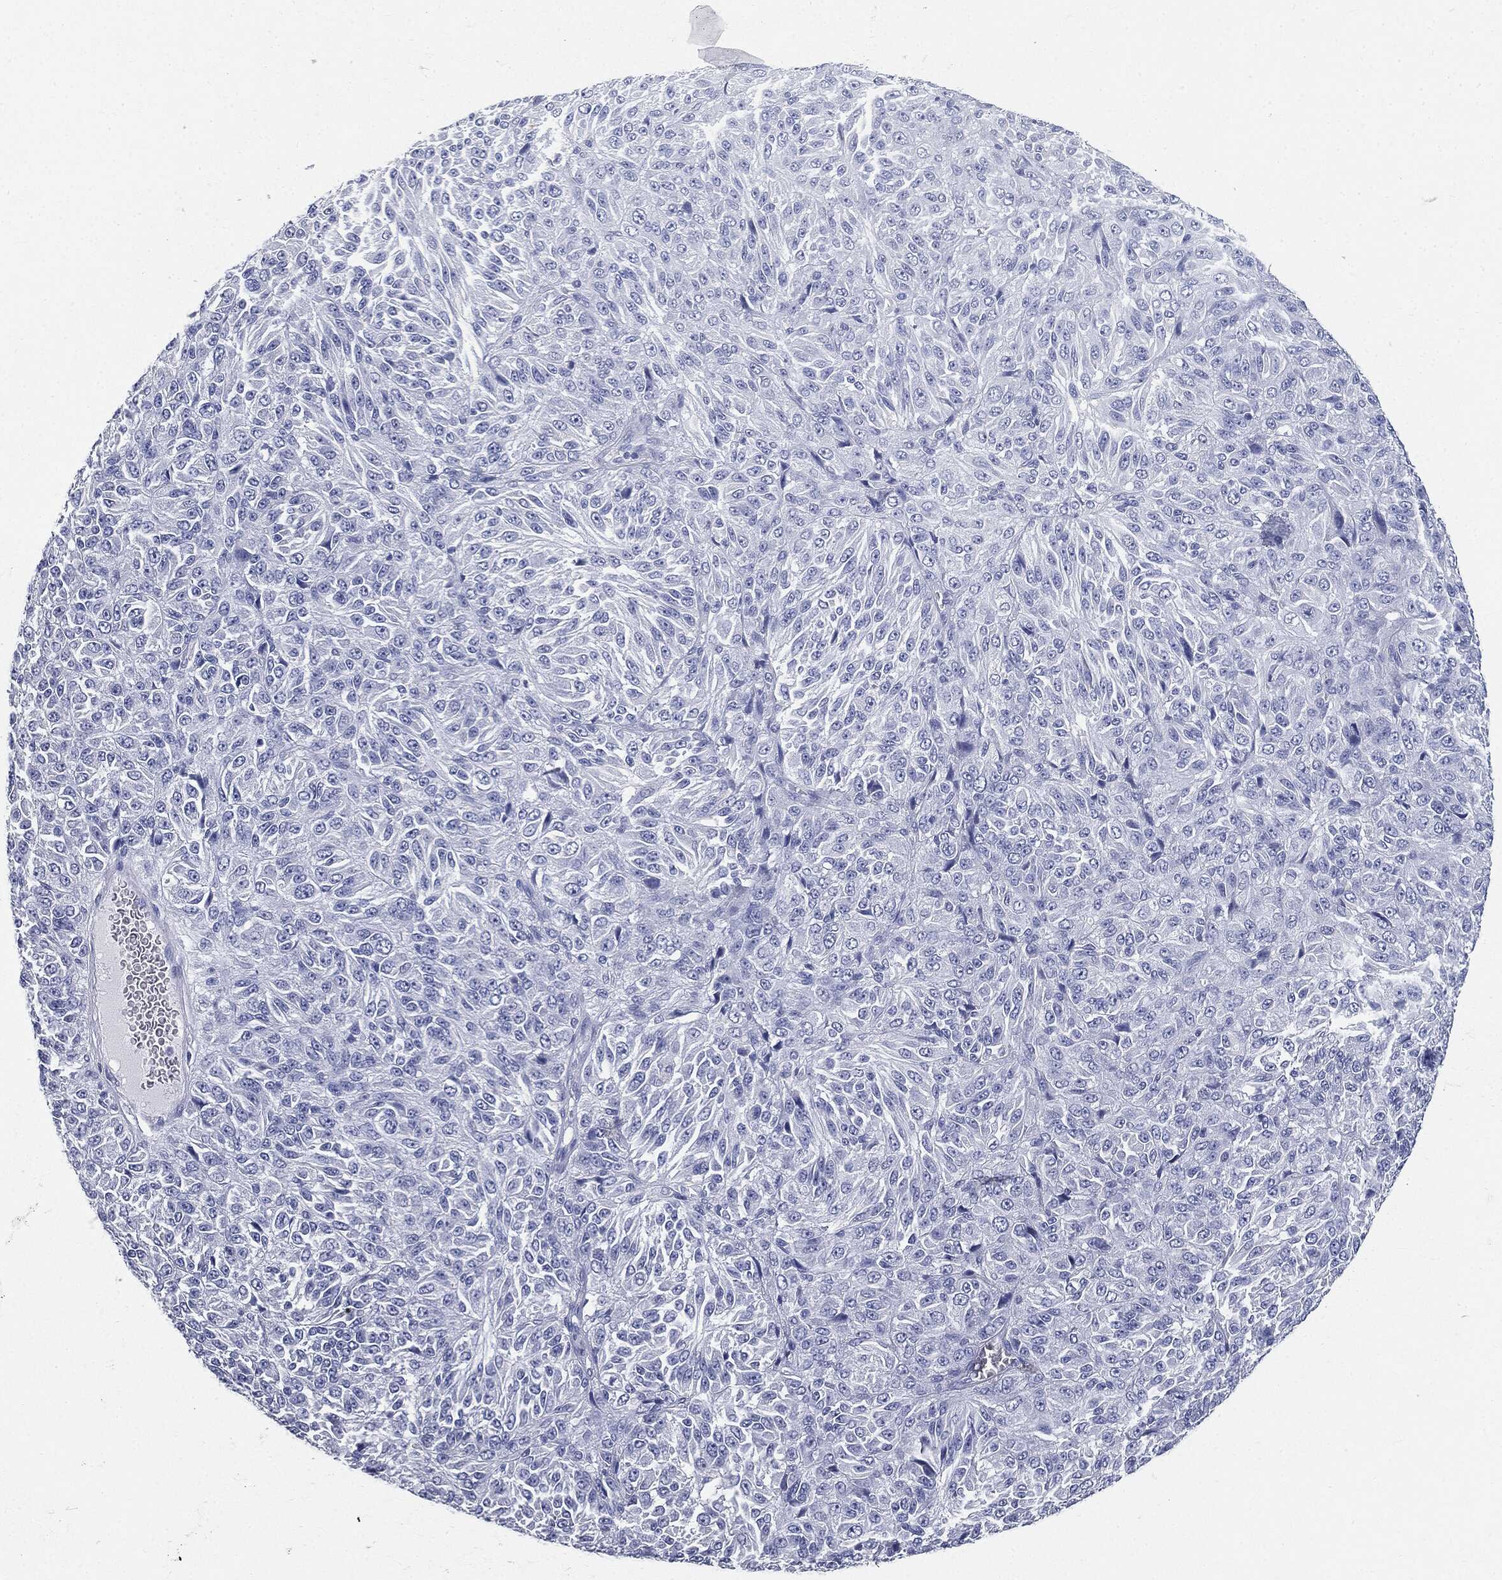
{"staining": {"intensity": "negative", "quantity": "none", "location": "none"}, "tissue": "melanoma", "cell_type": "Tumor cells", "image_type": "cancer", "snomed": [{"axis": "morphology", "description": "Malignant melanoma, Metastatic site"}, {"axis": "topography", "description": "Brain"}], "caption": "Human melanoma stained for a protein using immunohistochemistry demonstrates no positivity in tumor cells.", "gene": "CUZD1", "patient": {"sex": "female", "age": 56}}